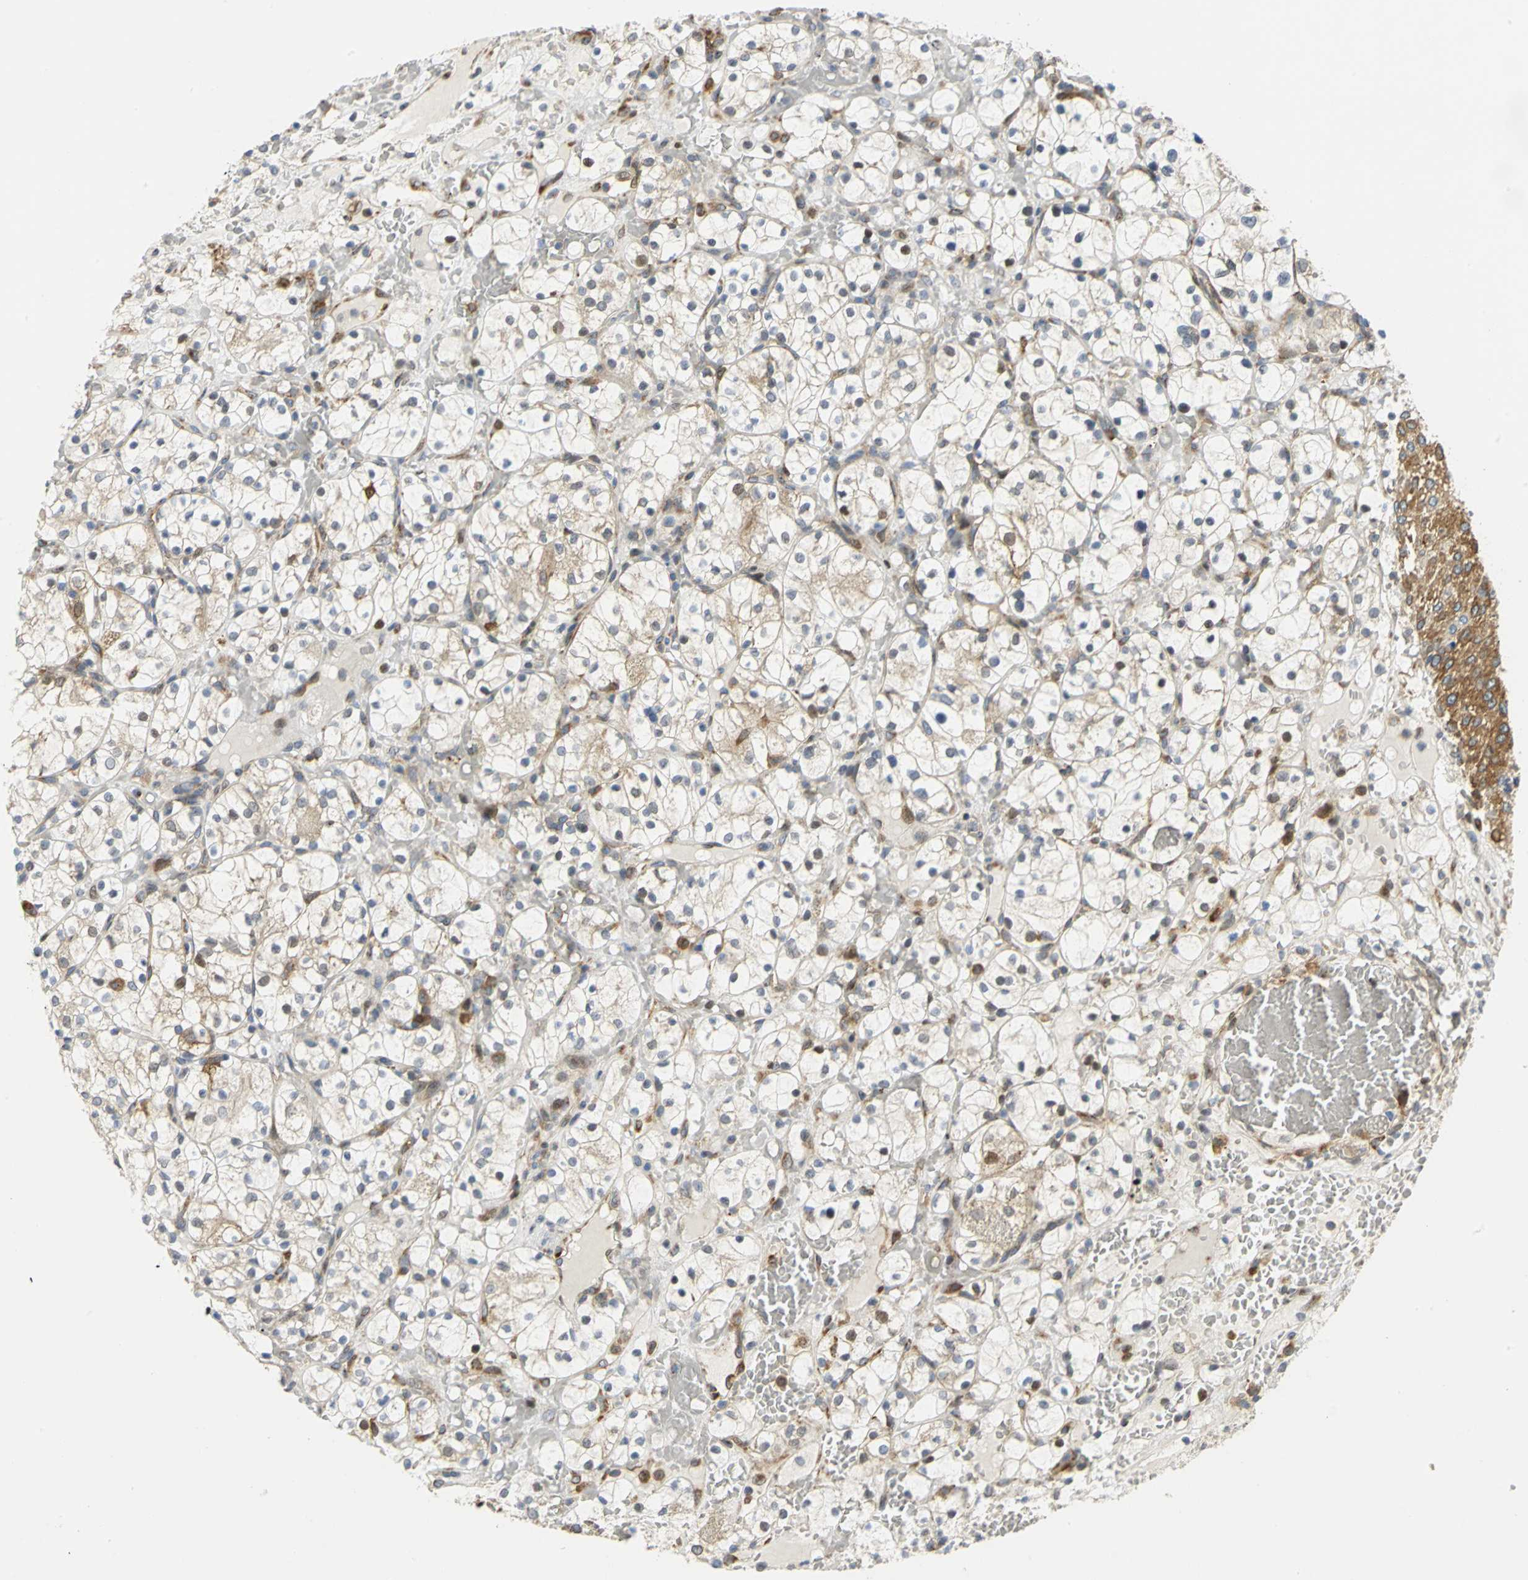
{"staining": {"intensity": "moderate", "quantity": "25%-75%", "location": "cytoplasmic/membranous,nuclear"}, "tissue": "renal cancer", "cell_type": "Tumor cells", "image_type": "cancer", "snomed": [{"axis": "morphology", "description": "Adenocarcinoma, NOS"}, {"axis": "topography", "description": "Kidney"}], "caption": "Approximately 25%-75% of tumor cells in human renal cancer exhibit moderate cytoplasmic/membranous and nuclear protein positivity as visualized by brown immunohistochemical staining.", "gene": "YBX1", "patient": {"sex": "female", "age": 60}}